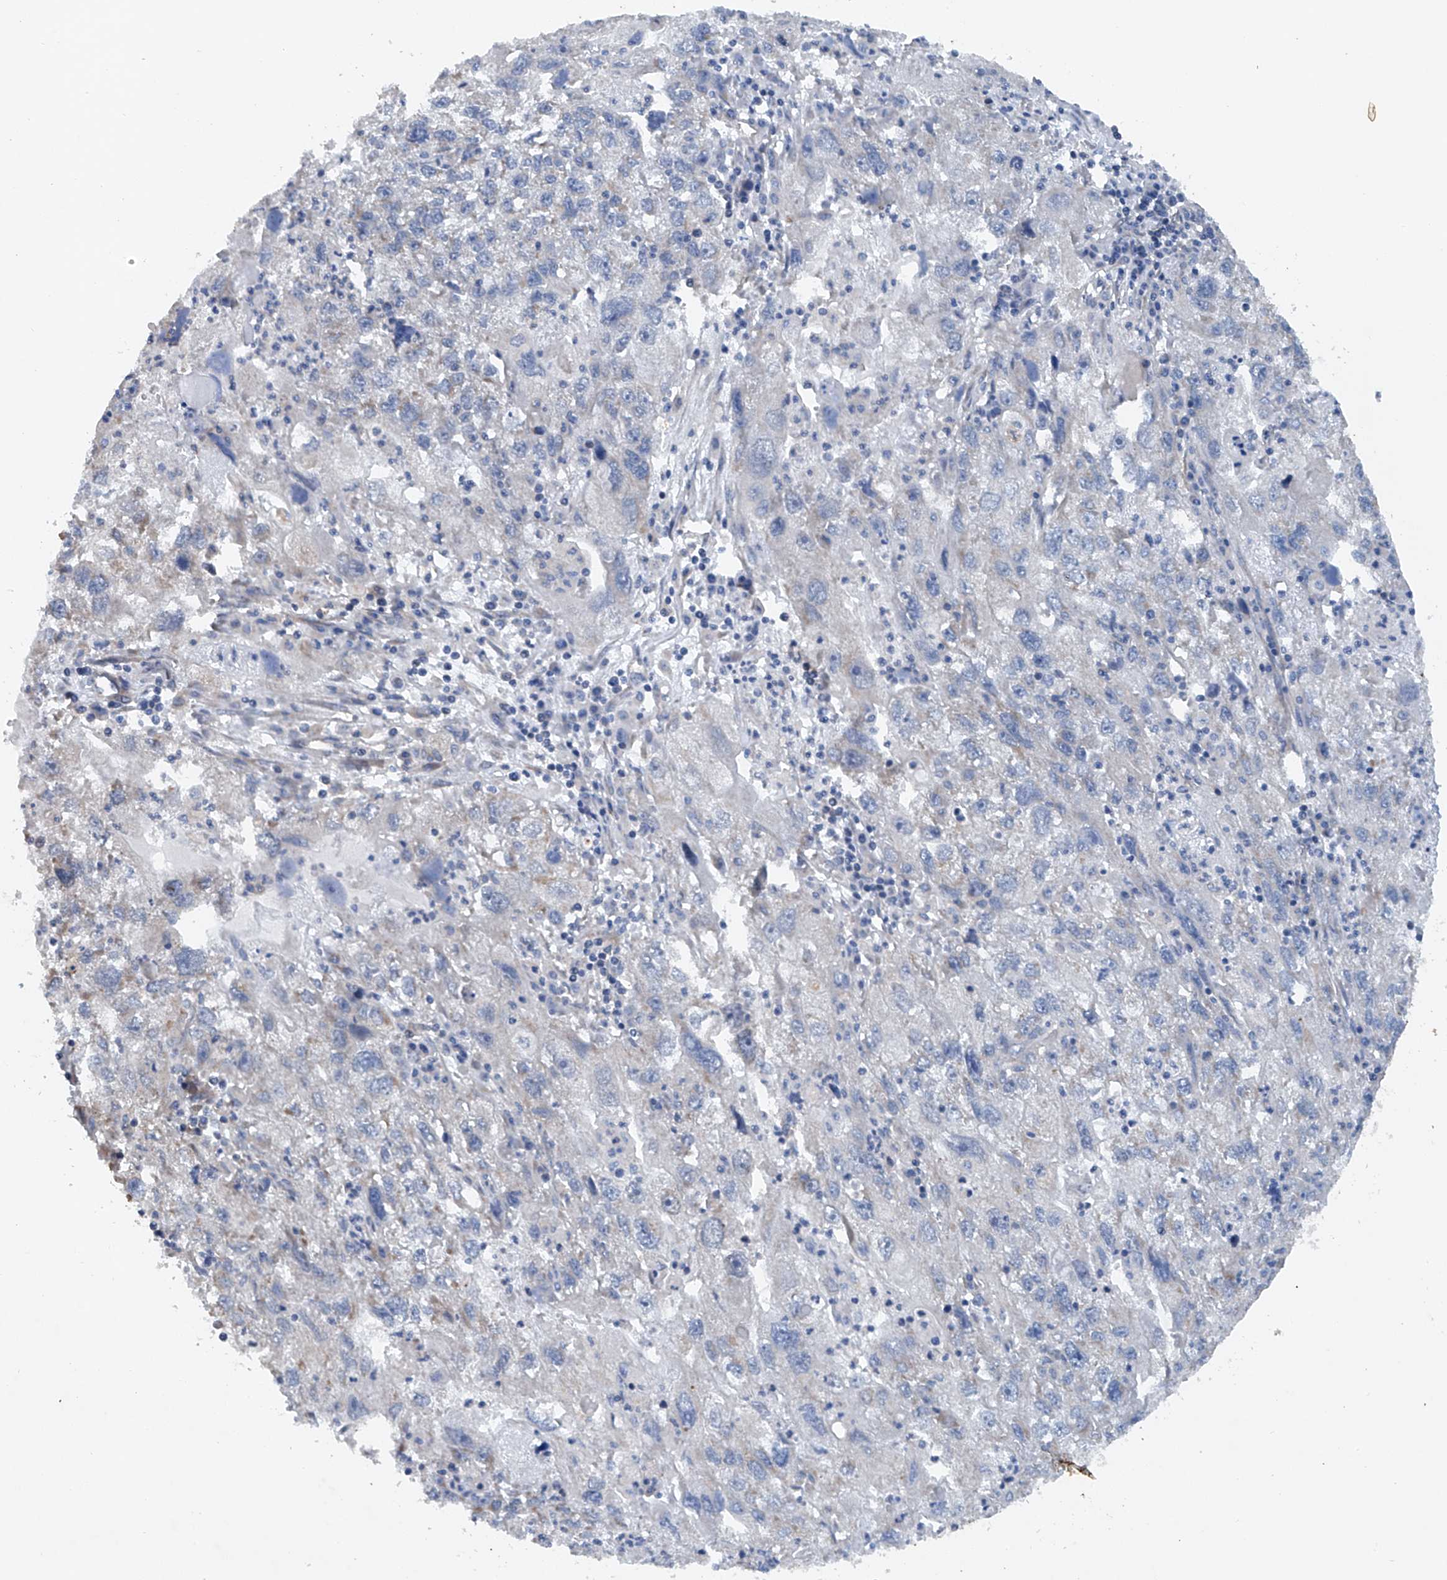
{"staining": {"intensity": "negative", "quantity": "none", "location": "none"}, "tissue": "endometrial cancer", "cell_type": "Tumor cells", "image_type": "cancer", "snomed": [{"axis": "morphology", "description": "Adenocarcinoma, NOS"}, {"axis": "topography", "description": "Endometrium"}], "caption": "The micrograph demonstrates no staining of tumor cells in endometrial cancer.", "gene": "CEP85L", "patient": {"sex": "female", "age": 49}}